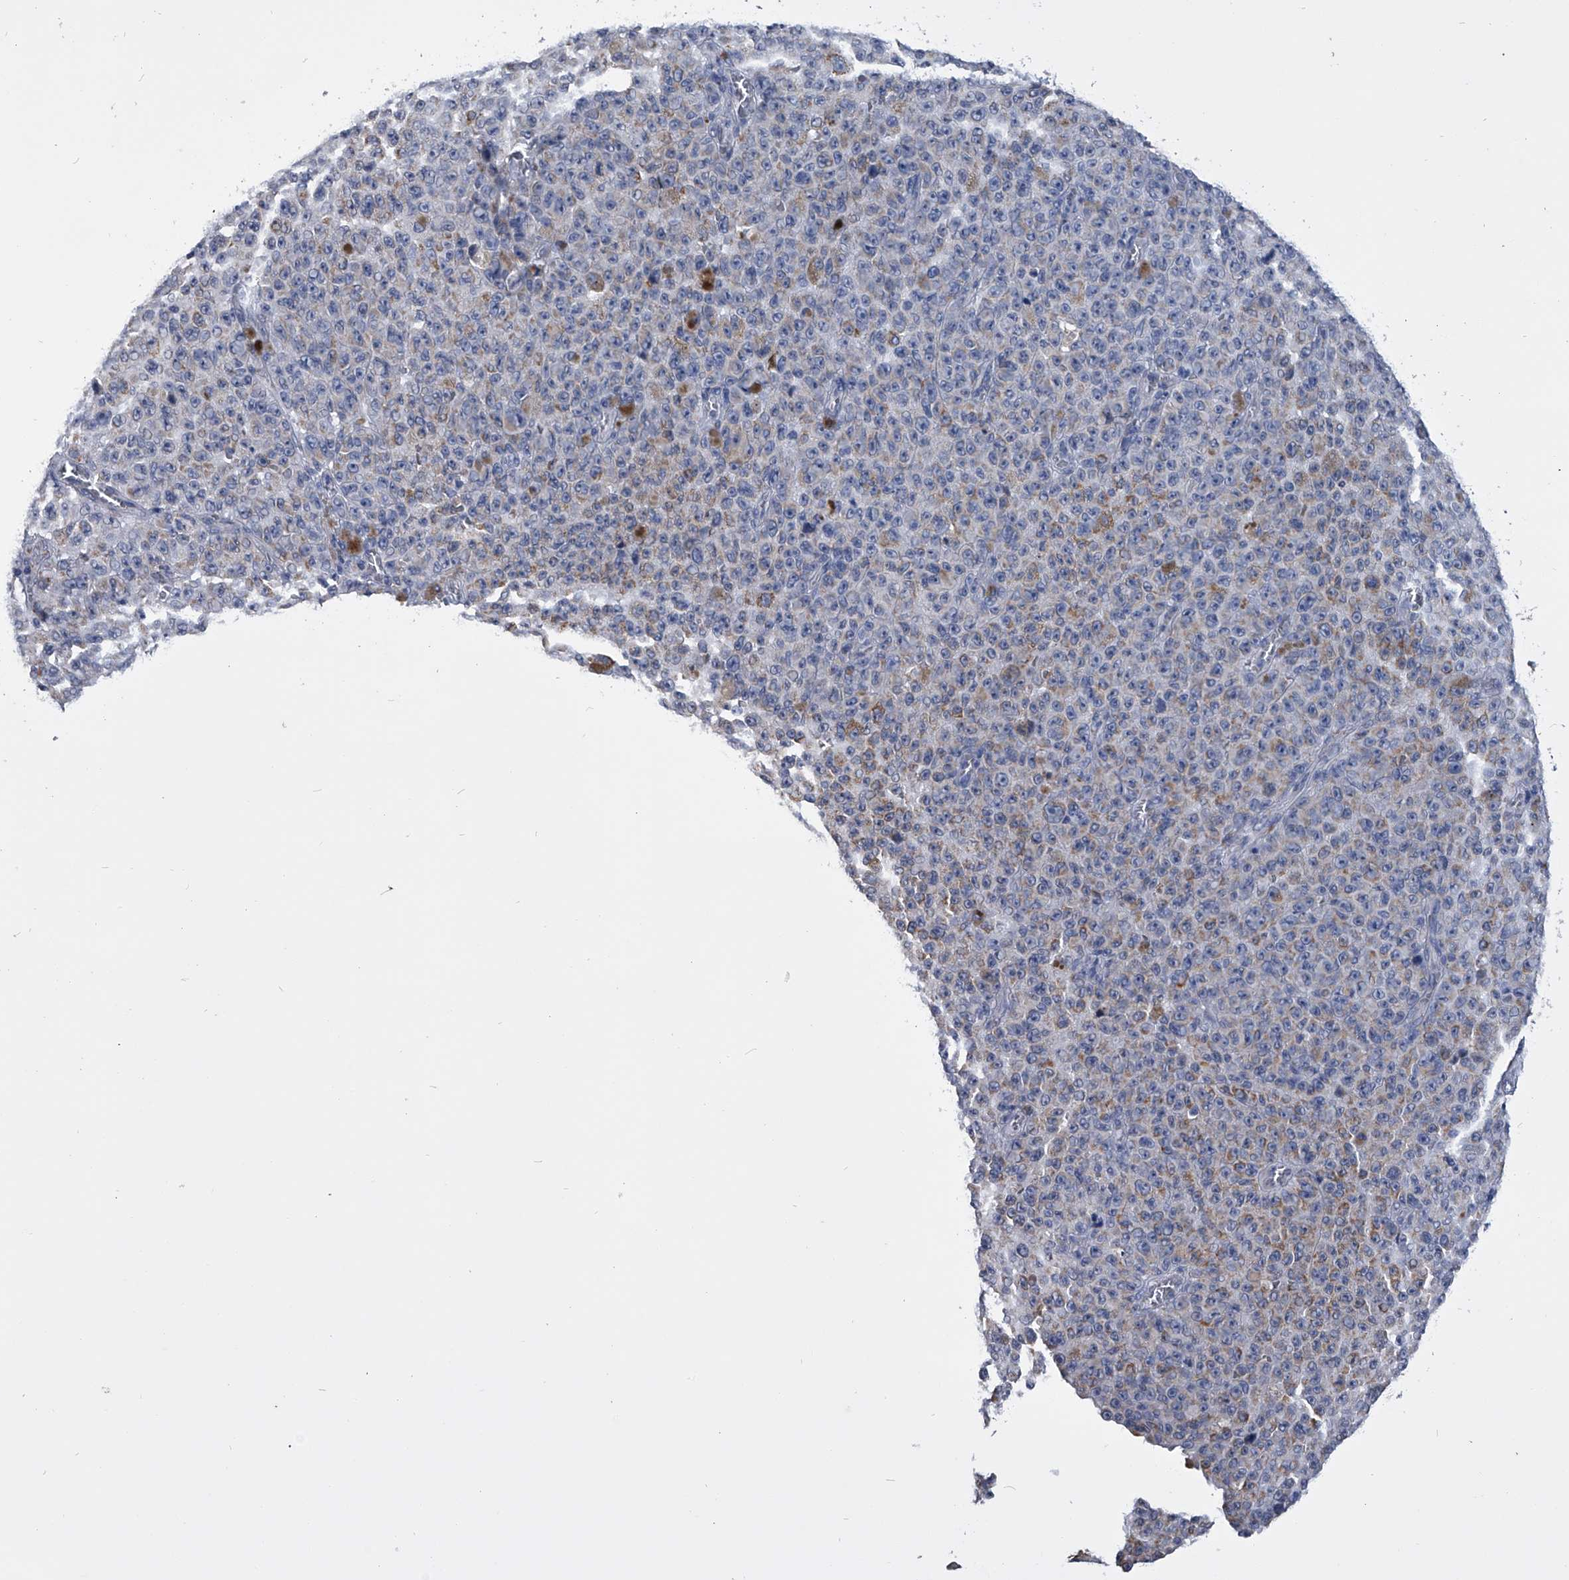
{"staining": {"intensity": "weak", "quantity": "25%-75%", "location": "cytoplasmic/membranous"}, "tissue": "melanoma", "cell_type": "Tumor cells", "image_type": "cancer", "snomed": [{"axis": "morphology", "description": "Malignant melanoma, NOS"}, {"axis": "topography", "description": "Skin"}], "caption": "A histopathology image of human melanoma stained for a protein shows weak cytoplasmic/membranous brown staining in tumor cells.", "gene": "OAT", "patient": {"sex": "female", "age": 82}}